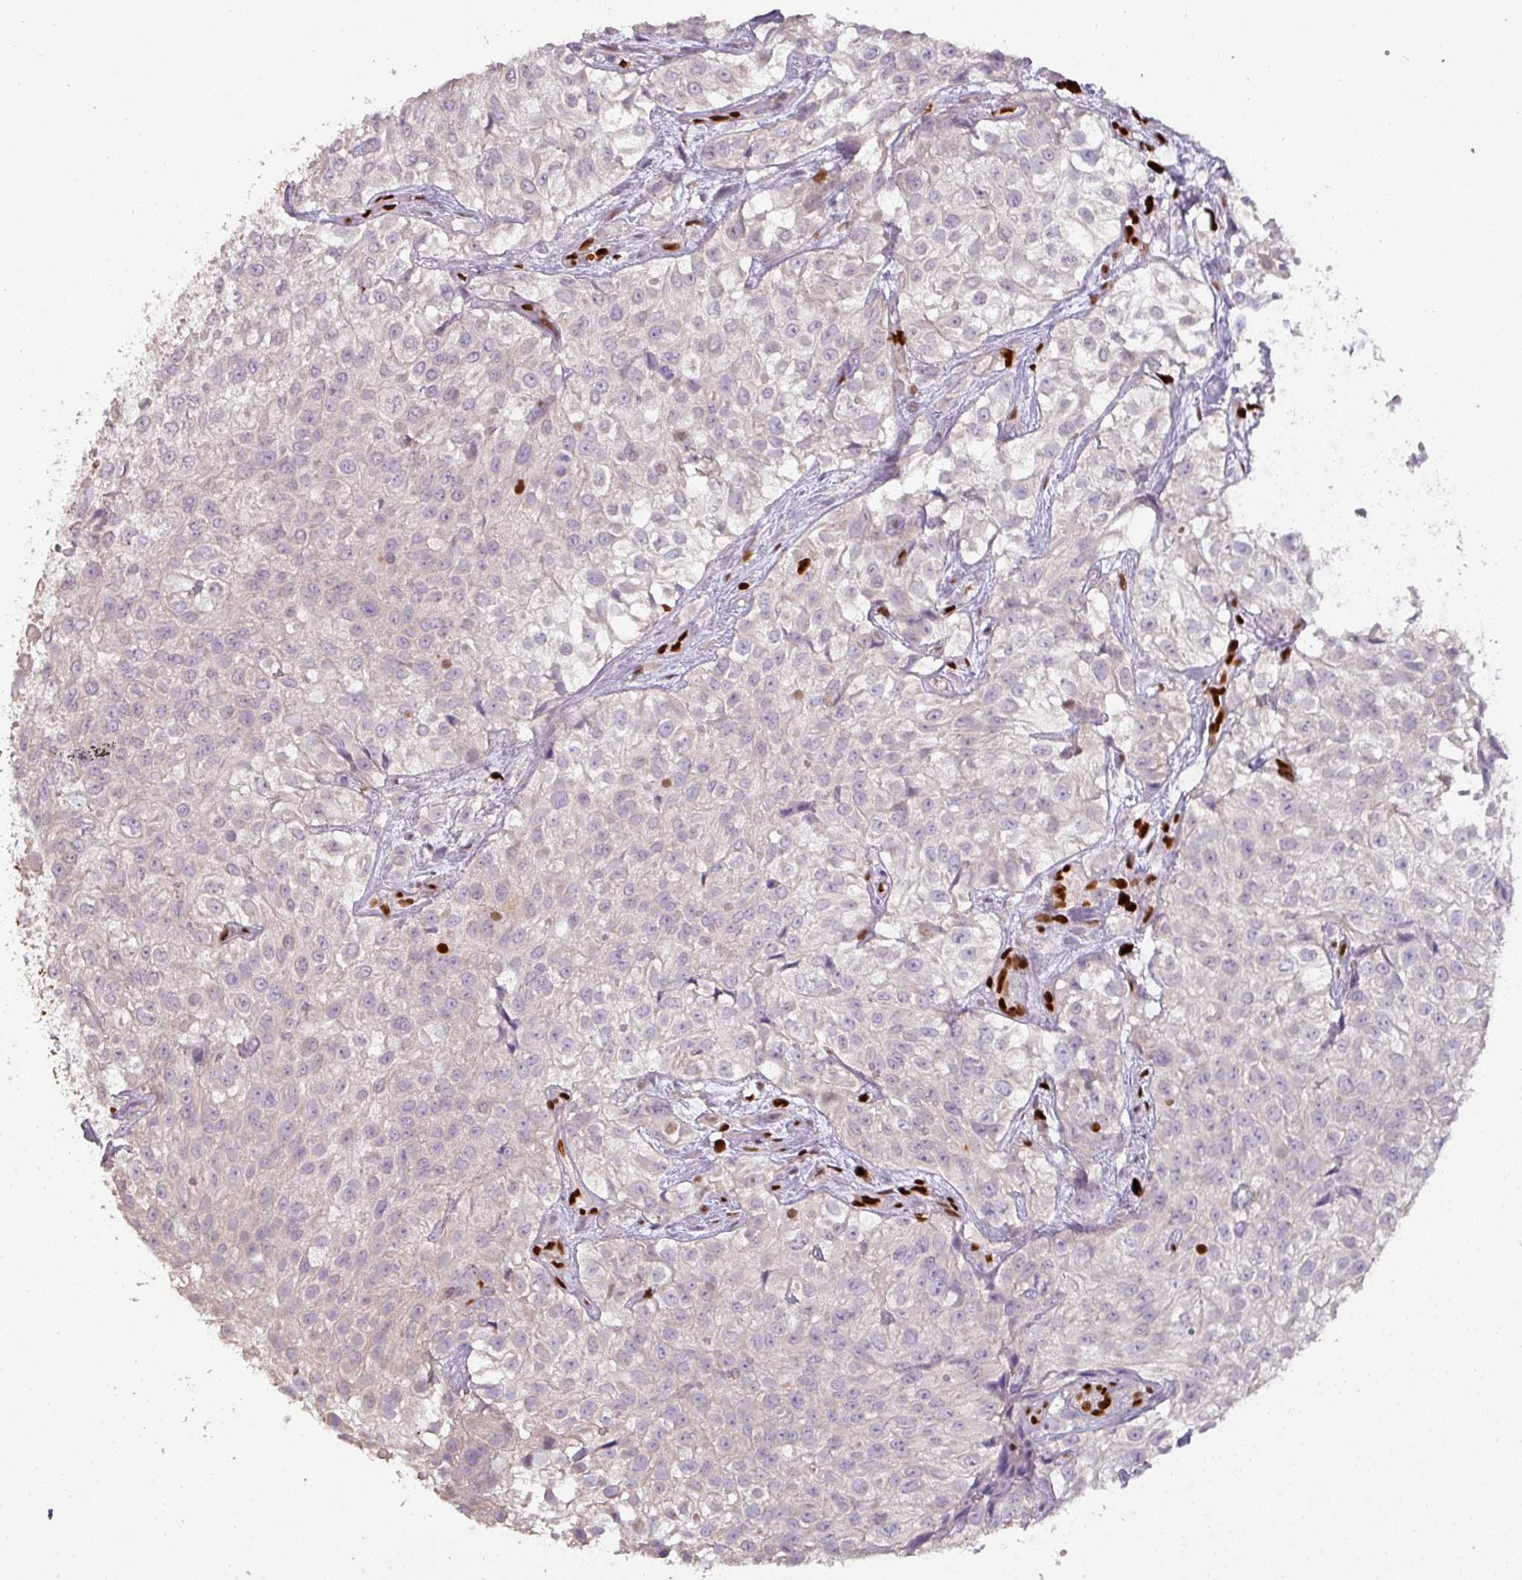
{"staining": {"intensity": "negative", "quantity": "none", "location": "none"}, "tissue": "urothelial cancer", "cell_type": "Tumor cells", "image_type": "cancer", "snomed": [{"axis": "morphology", "description": "Urothelial carcinoma, High grade"}, {"axis": "topography", "description": "Urinary bladder"}], "caption": "An immunohistochemistry (IHC) histopathology image of high-grade urothelial carcinoma is shown. There is no staining in tumor cells of high-grade urothelial carcinoma. The staining was performed using DAB (3,3'-diaminobenzidine) to visualize the protein expression in brown, while the nuclei were stained in blue with hematoxylin (Magnification: 20x).", "gene": "SAMHD1", "patient": {"sex": "male", "age": 56}}